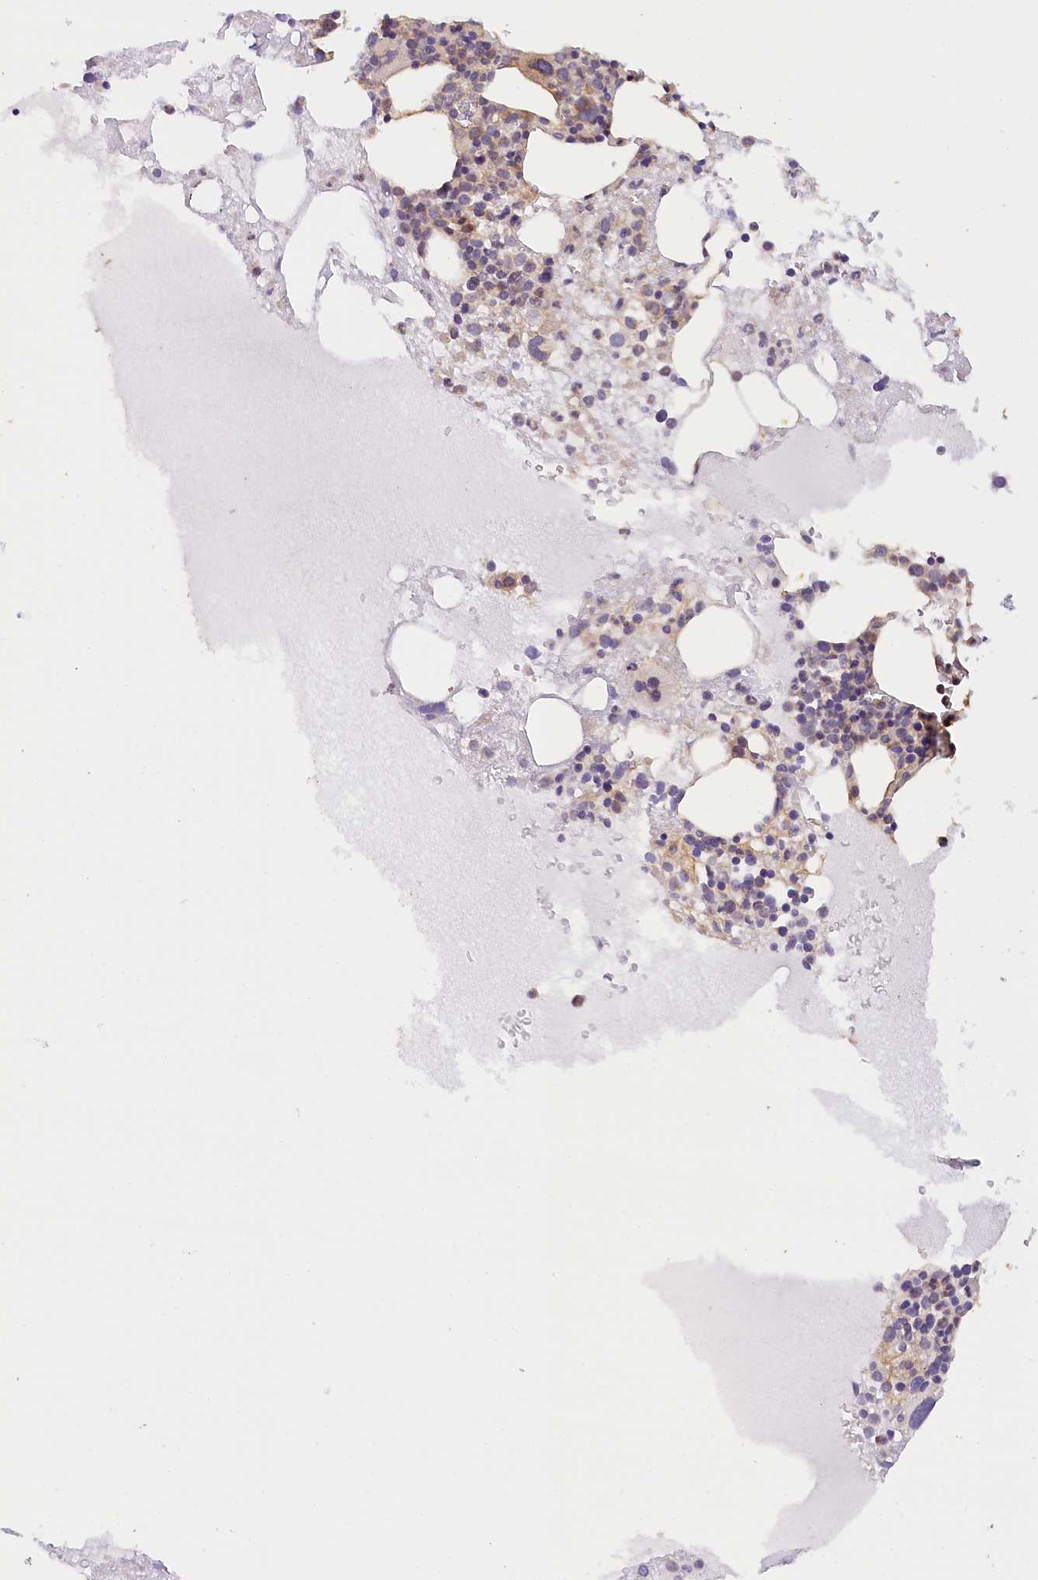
{"staining": {"intensity": "negative", "quantity": "none", "location": "none"}, "tissue": "bone marrow", "cell_type": "Hematopoietic cells", "image_type": "normal", "snomed": [{"axis": "morphology", "description": "Normal tissue, NOS"}, {"axis": "topography", "description": "Bone marrow"}], "caption": "Immunohistochemical staining of unremarkable human bone marrow reveals no significant expression in hematopoietic cells.", "gene": "KATNB1", "patient": {"sex": "male", "age": 61}}